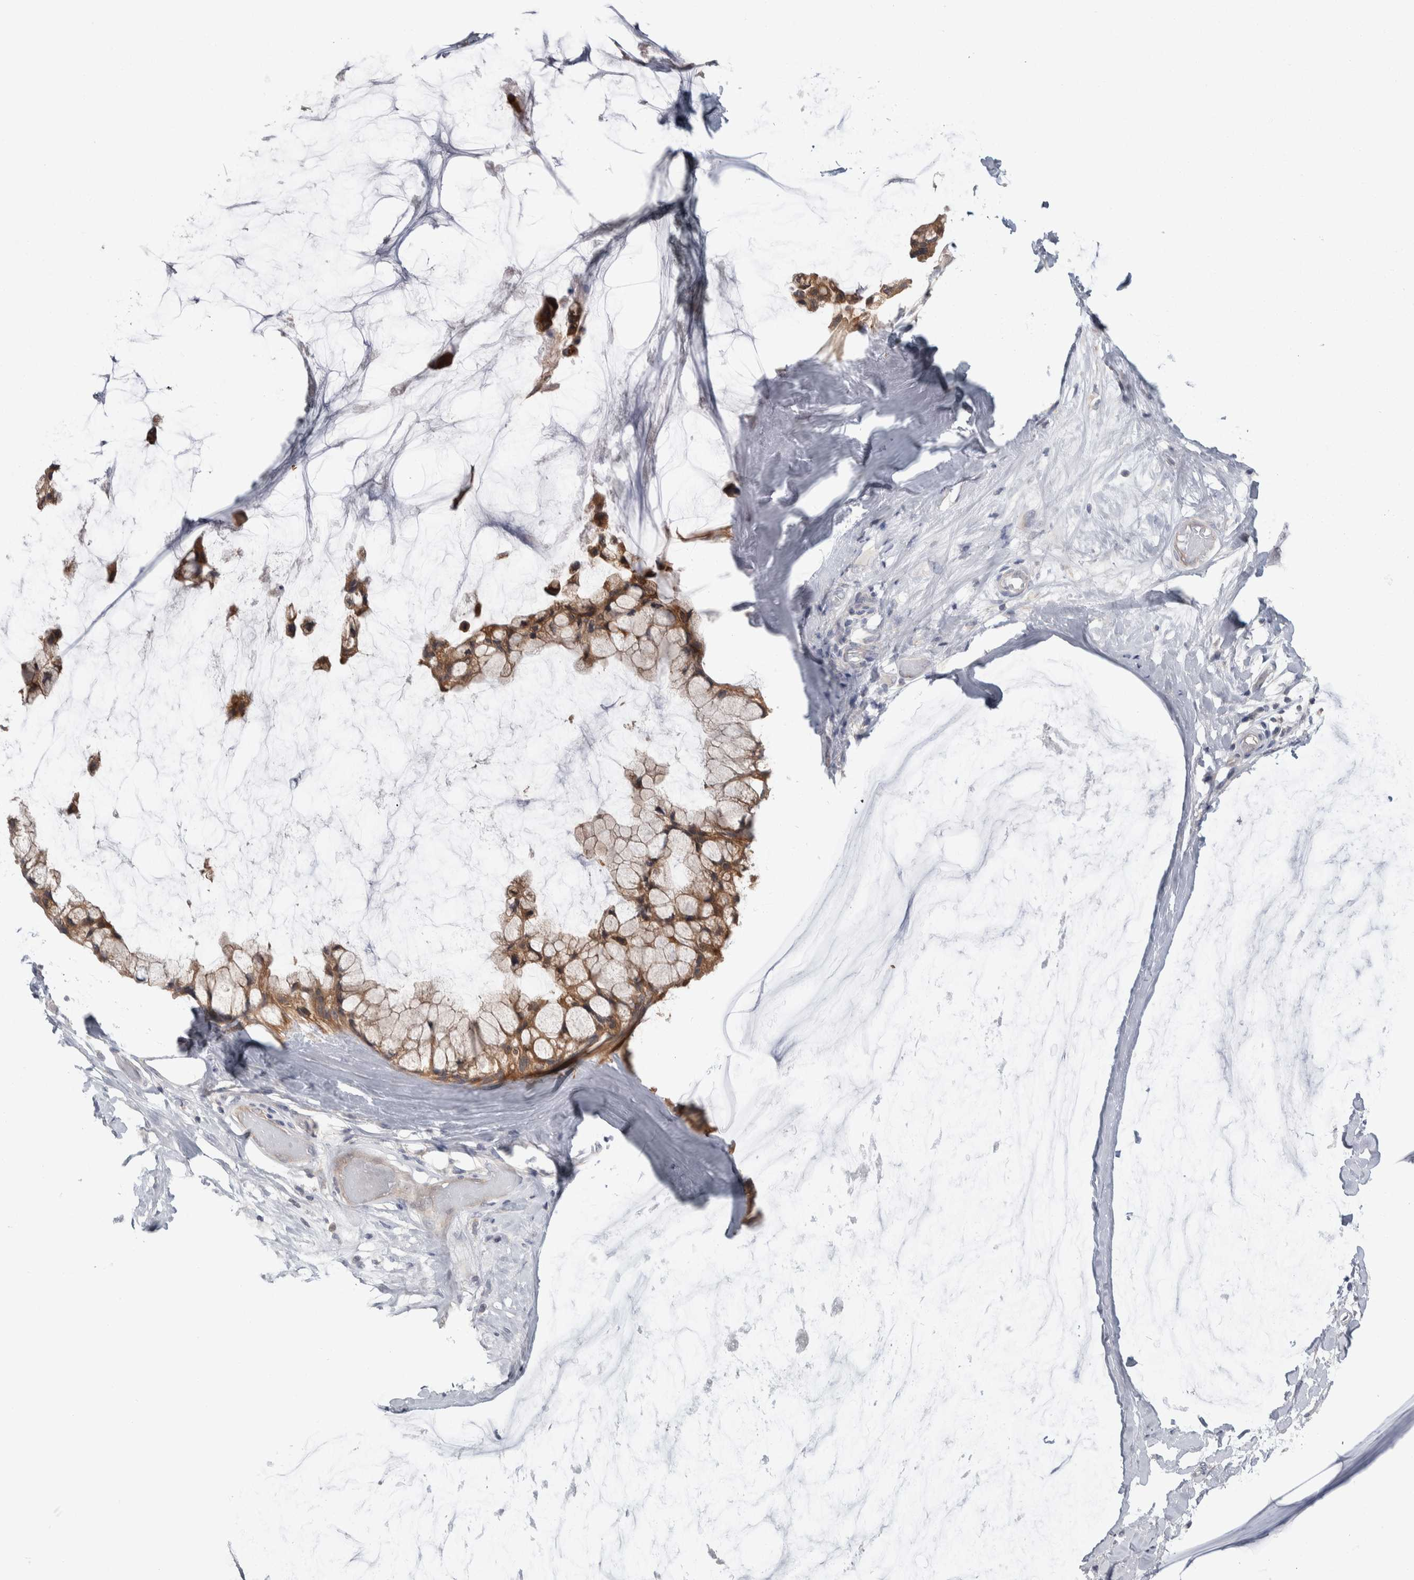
{"staining": {"intensity": "moderate", "quantity": ">75%", "location": "cytoplasmic/membranous"}, "tissue": "ovarian cancer", "cell_type": "Tumor cells", "image_type": "cancer", "snomed": [{"axis": "morphology", "description": "Cystadenocarcinoma, mucinous, NOS"}, {"axis": "topography", "description": "Ovary"}], "caption": "Approximately >75% of tumor cells in mucinous cystadenocarcinoma (ovarian) display moderate cytoplasmic/membranous protein staining as visualized by brown immunohistochemical staining.", "gene": "HTATIP2", "patient": {"sex": "female", "age": 39}}